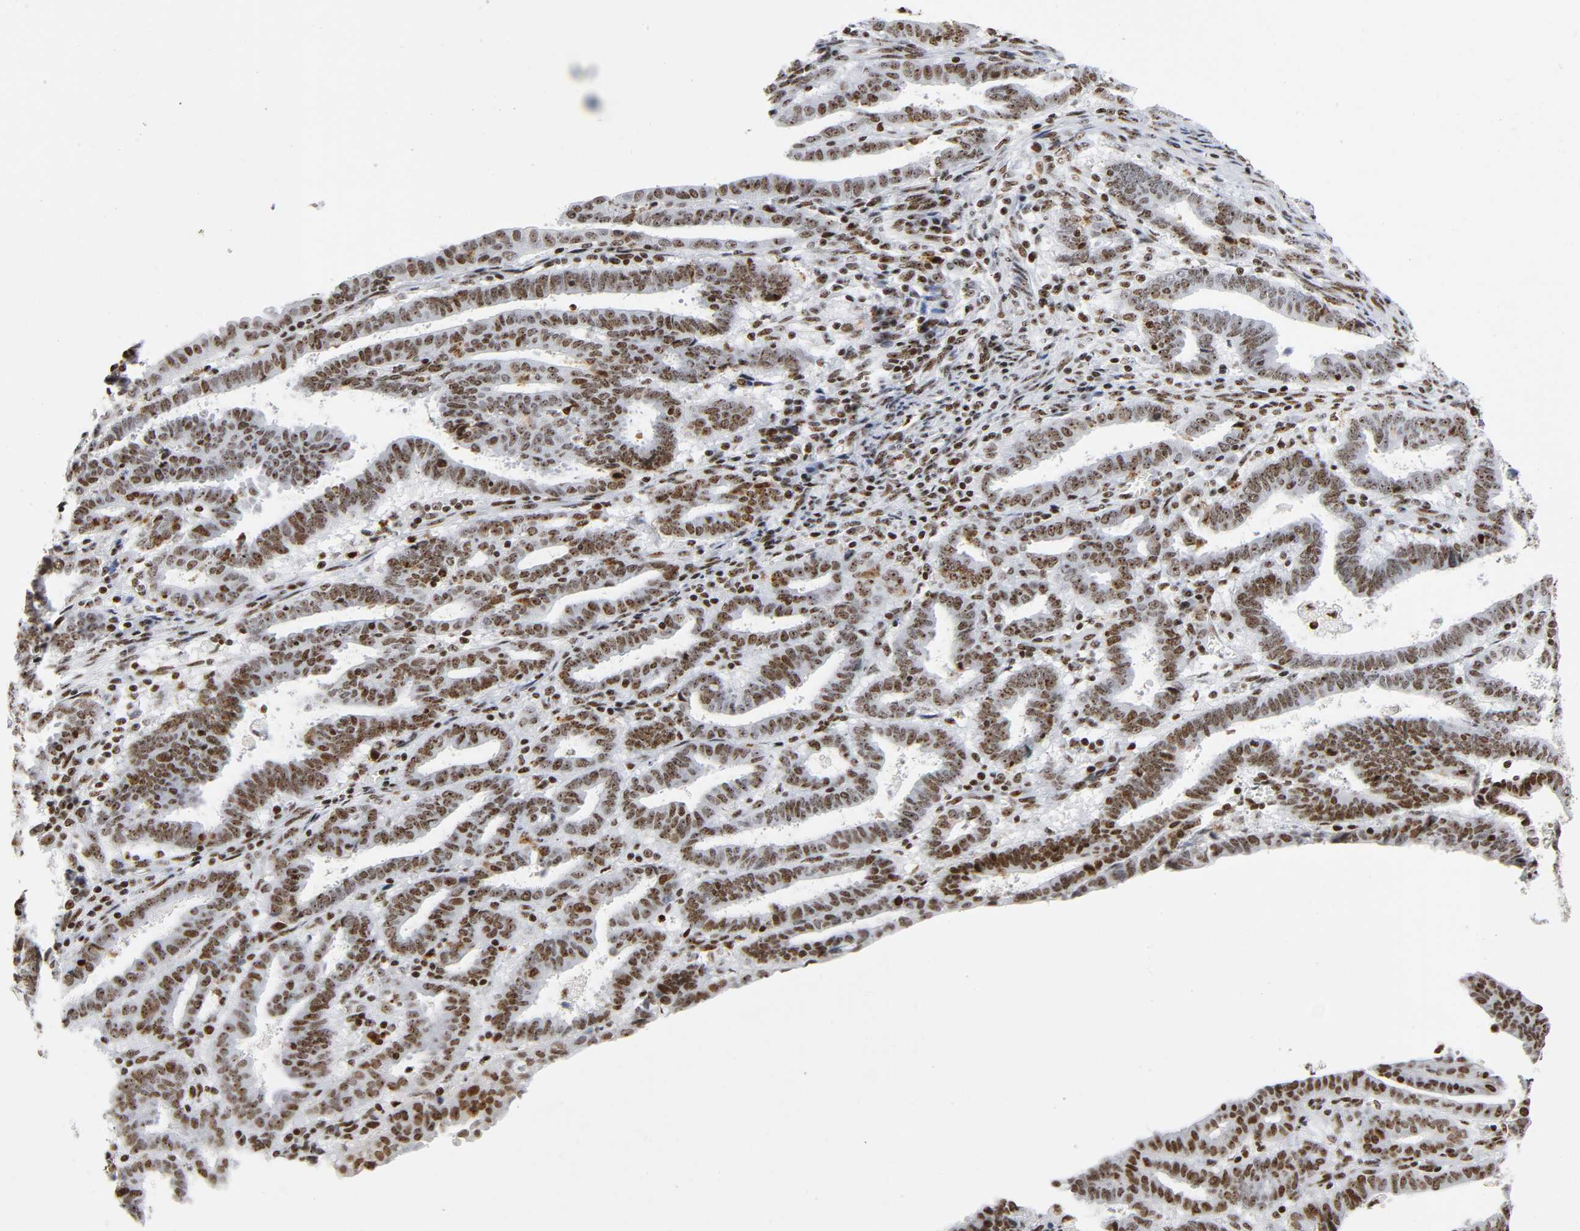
{"staining": {"intensity": "moderate", "quantity": ">75%", "location": "nuclear"}, "tissue": "endometrial cancer", "cell_type": "Tumor cells", "image_type": "cancer", "snomed": [{"axis": "morphology", "description": "Adenocarcinoma, NOS"}, {"axis": "topography", "description": "Uterus"}], "caption": "Protein analysis of endometrial adenocarcinoma tissue reveals moderate nuclear staining in approximately >75% of tumor cells.", "gene": "UBTF", "patient": {"sex": "female", "age": 83}}